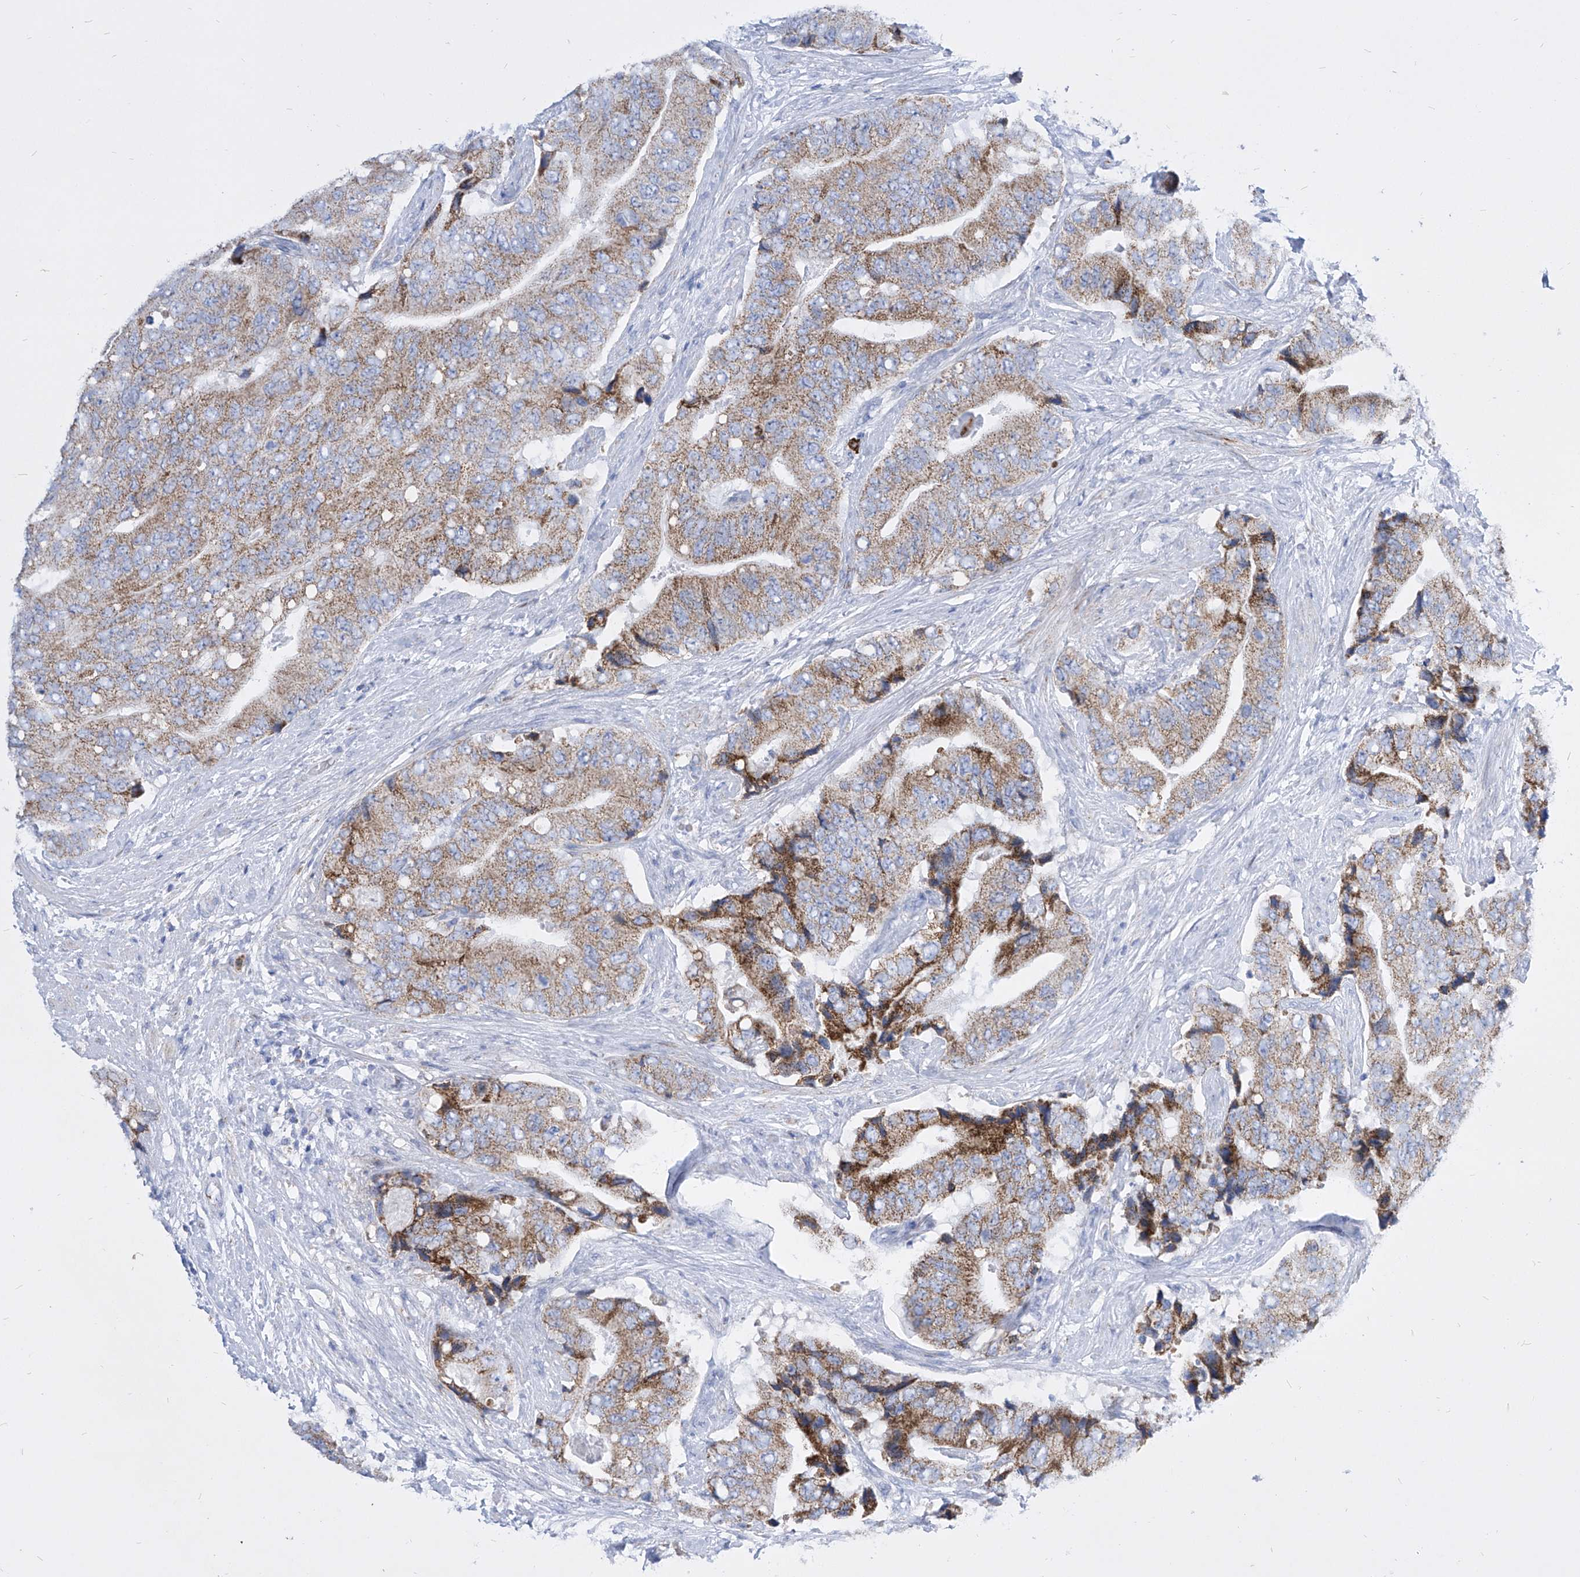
{"staining": {"intensity": "moderate", "quantity": ">75%", "location": "cytoplasmic/membranous"}, "tissue": "prostate cancer", "cell_type": "Tumor cells", "image_type": "cancer", "snomed": [{"axis": "morphology", "description": "Adenocarcinoma, High grade"}, {"axis": "topography", "description": "Prostate"}], "caption": "Immunohistochemistry (IHC) of prostate adenocarcinoma (high-grade) displays medium levels of moderate cytoplasmic/membranous expression in about >75% of tumor cells.", "gene": "COQ3", "patient": {"sex": "male", "age": 70}}